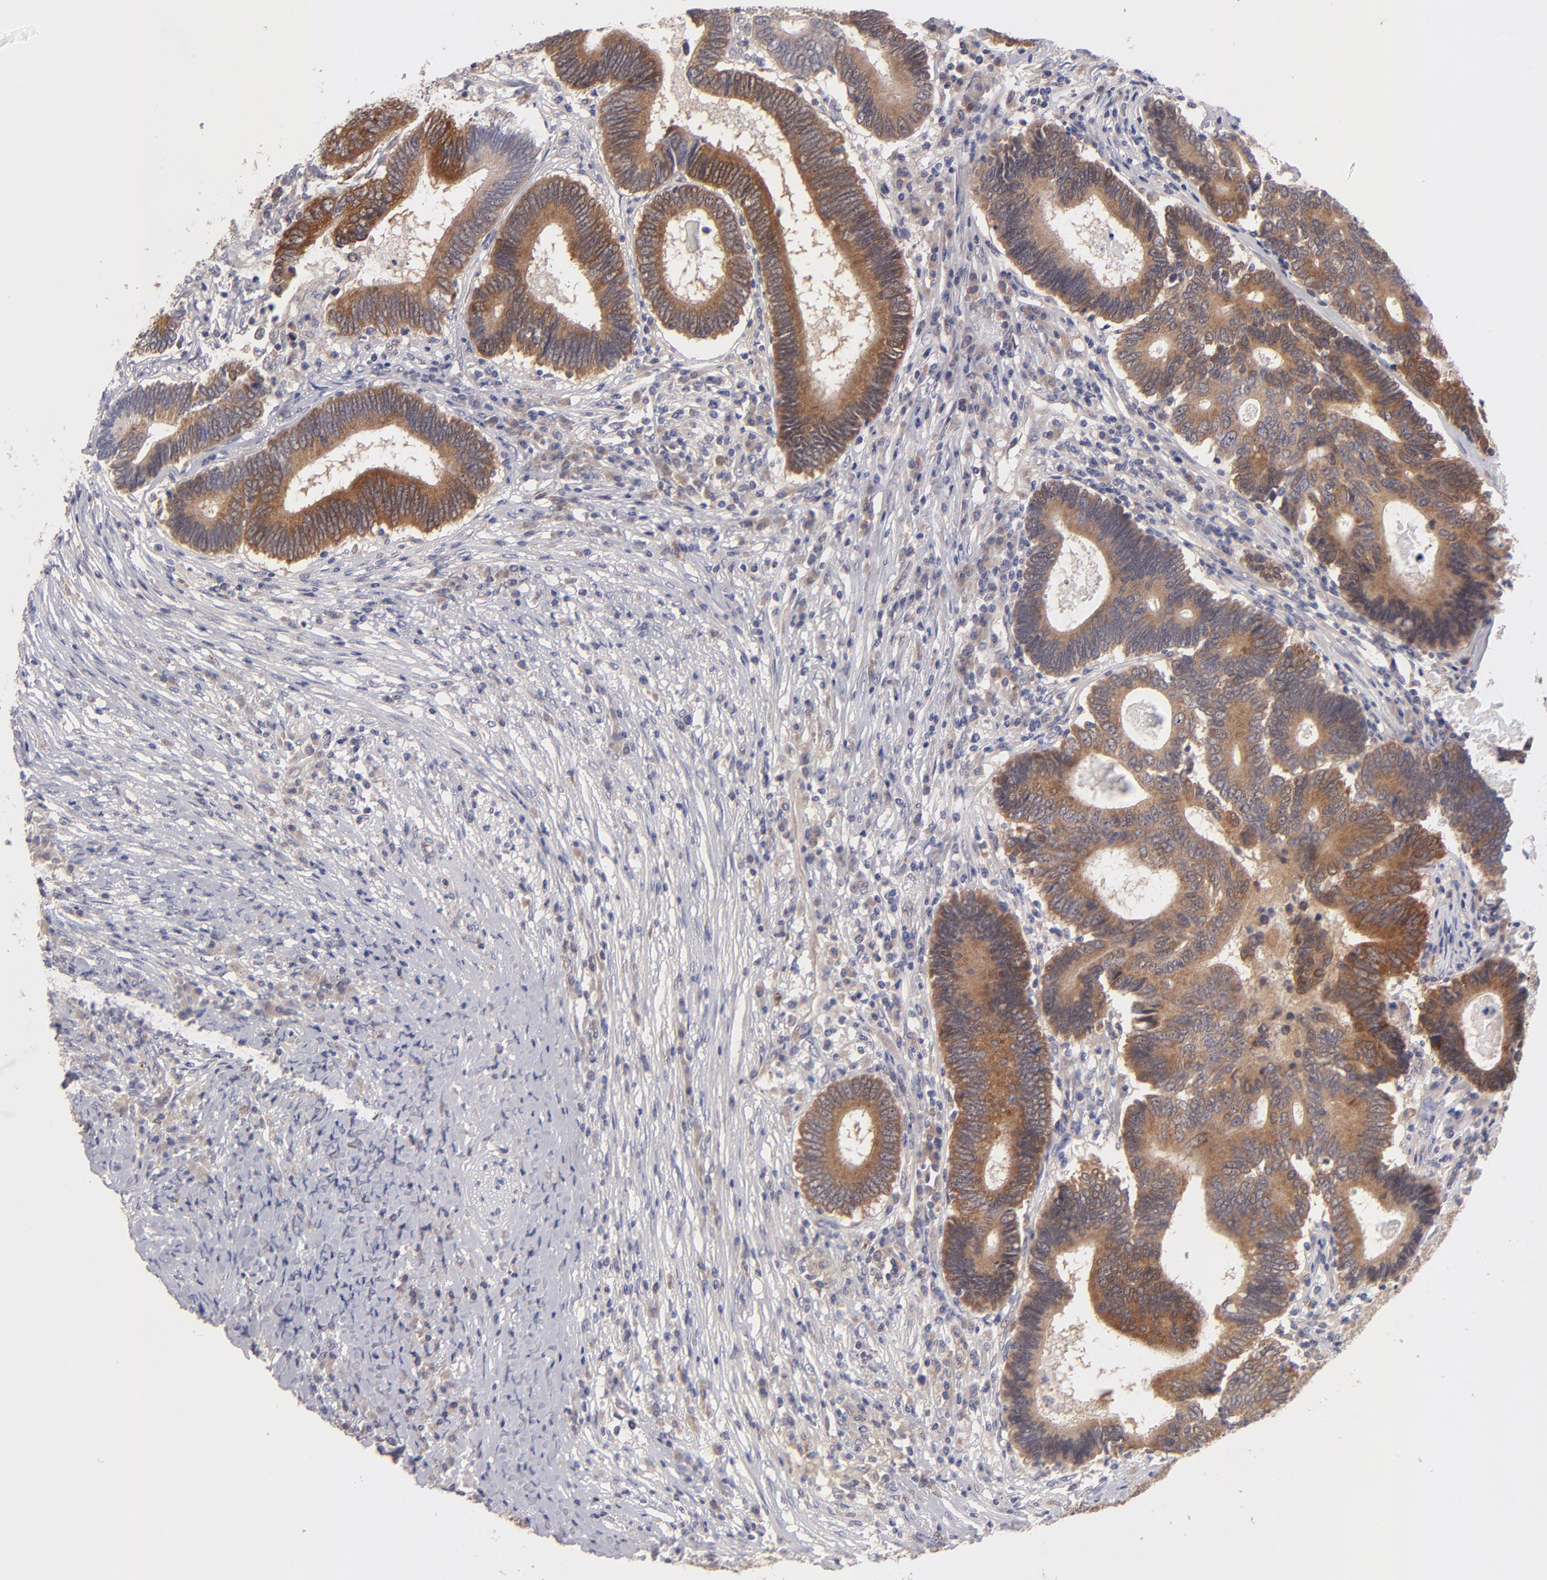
{"staining": {"intensity": "moderate", "quantity": ">75%", "location": "cytoplasmic/membranous"}, "tissue": "colorectal cancer", "cell_type": "Tumor cells", "image_type": "cancer", "snomed": [{"axis": "morphology", "description": "Adenocarcinoma, NOS"}, {"axis": "topography", "description": "Colon"}], "caption": "Immunohistochemical staining of colorectal cancer demonstrates medium levels of moderate cytoplasmic/membranous staining in about >75% of tumor cells.", "gene": "HCCS", "patient": {"sex": "female", "age": 78}}